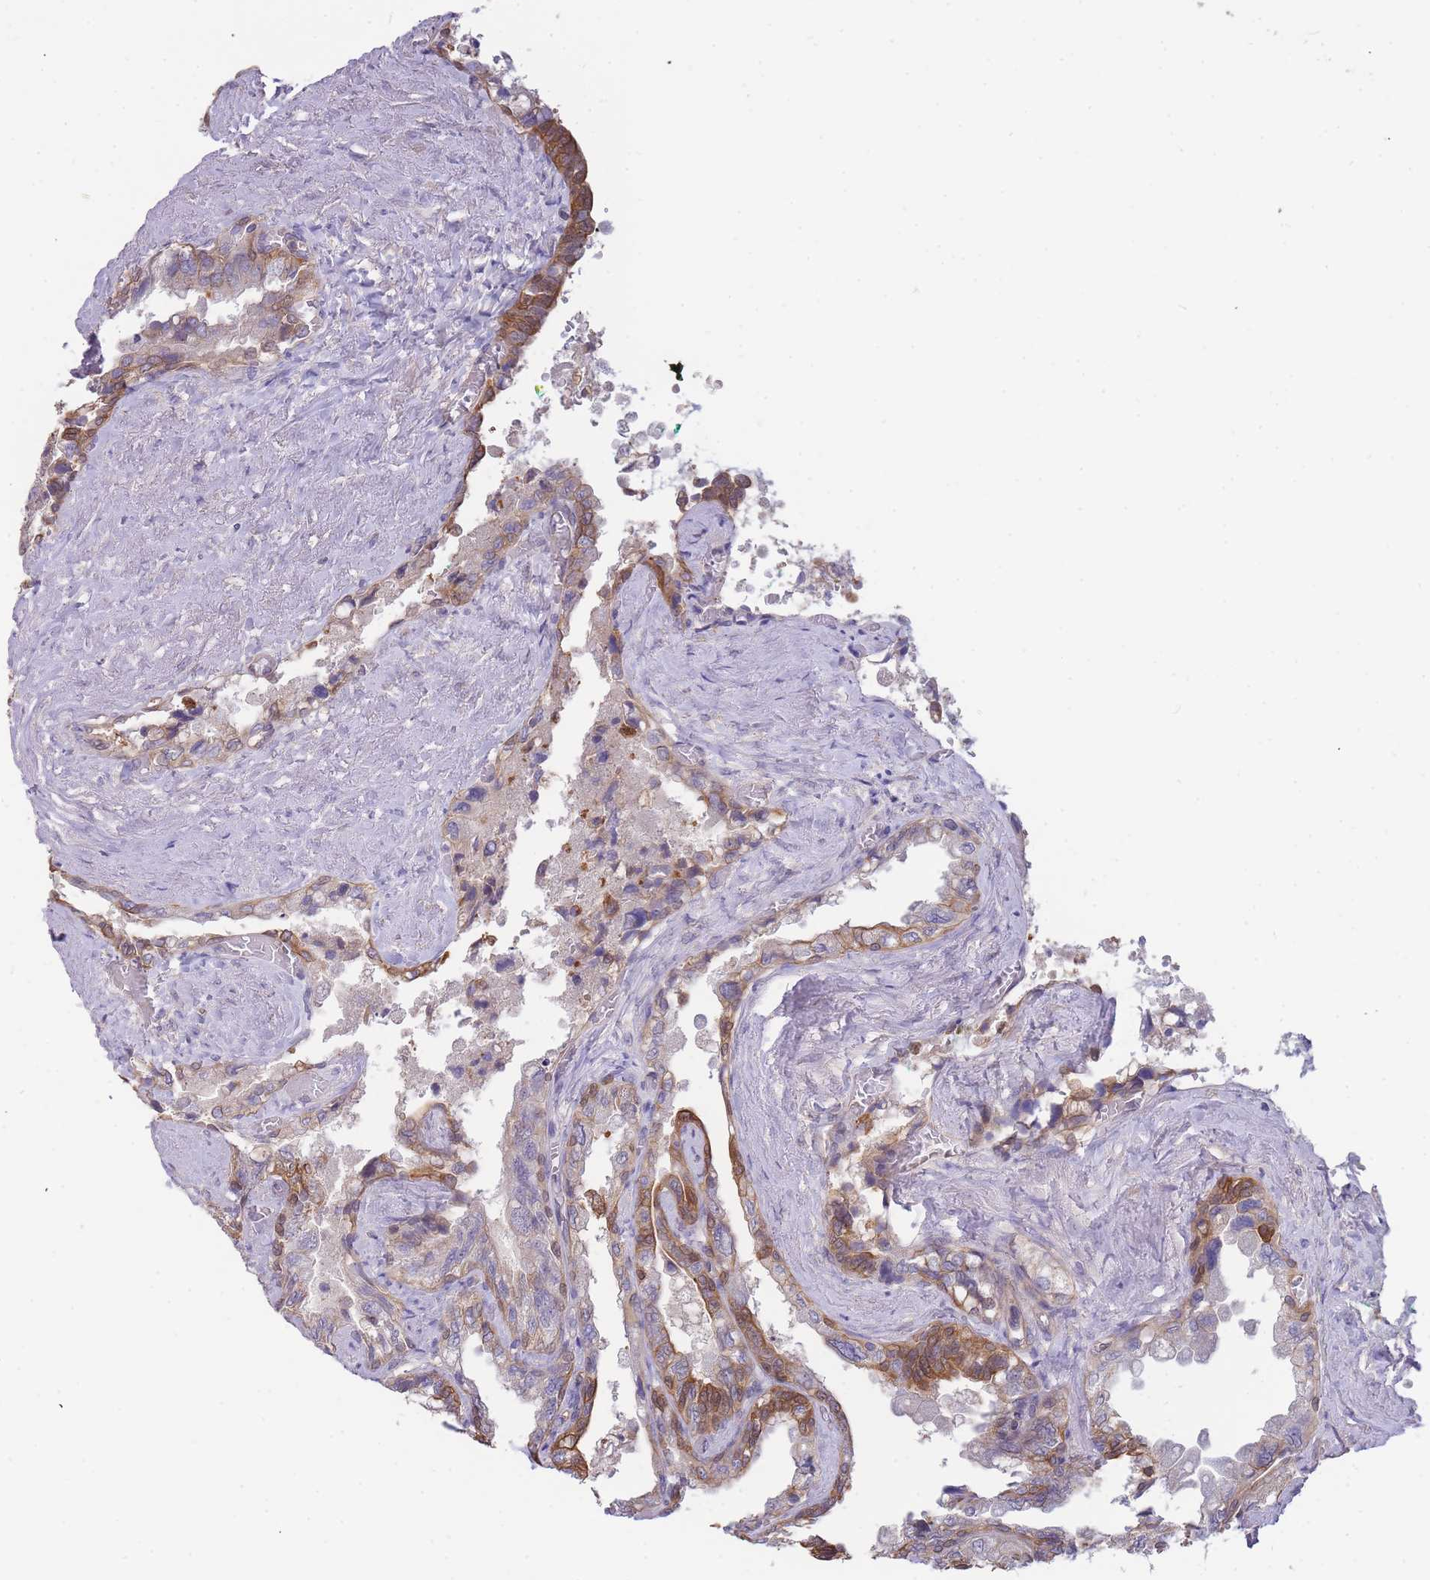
{"staining": {"intensity": "moderate", "quantity": "25%-75%", "location": "cytoplasmic/membranous"}, "tissue": "seminal vesicle", "cell_type": "Glandular cells", "image_type": "normal", "snomed": [{"axis": "morphology", "description": "Normal tissue, NOS"}, {"axis": "topography", "description": "Seminal veicle"}, {"axis": "topography", "description": "Peripheral nerve tissue"}], "caption": "Glandular cells show moderate cytoplasmic/membranous positivity in about 25%-75% of cells in unremarkable seminal vesicle. (IHC, brightfield microscopy, high magnification).", "gene": "SMC6", "patient": {"sex": "male", "age": 60}}